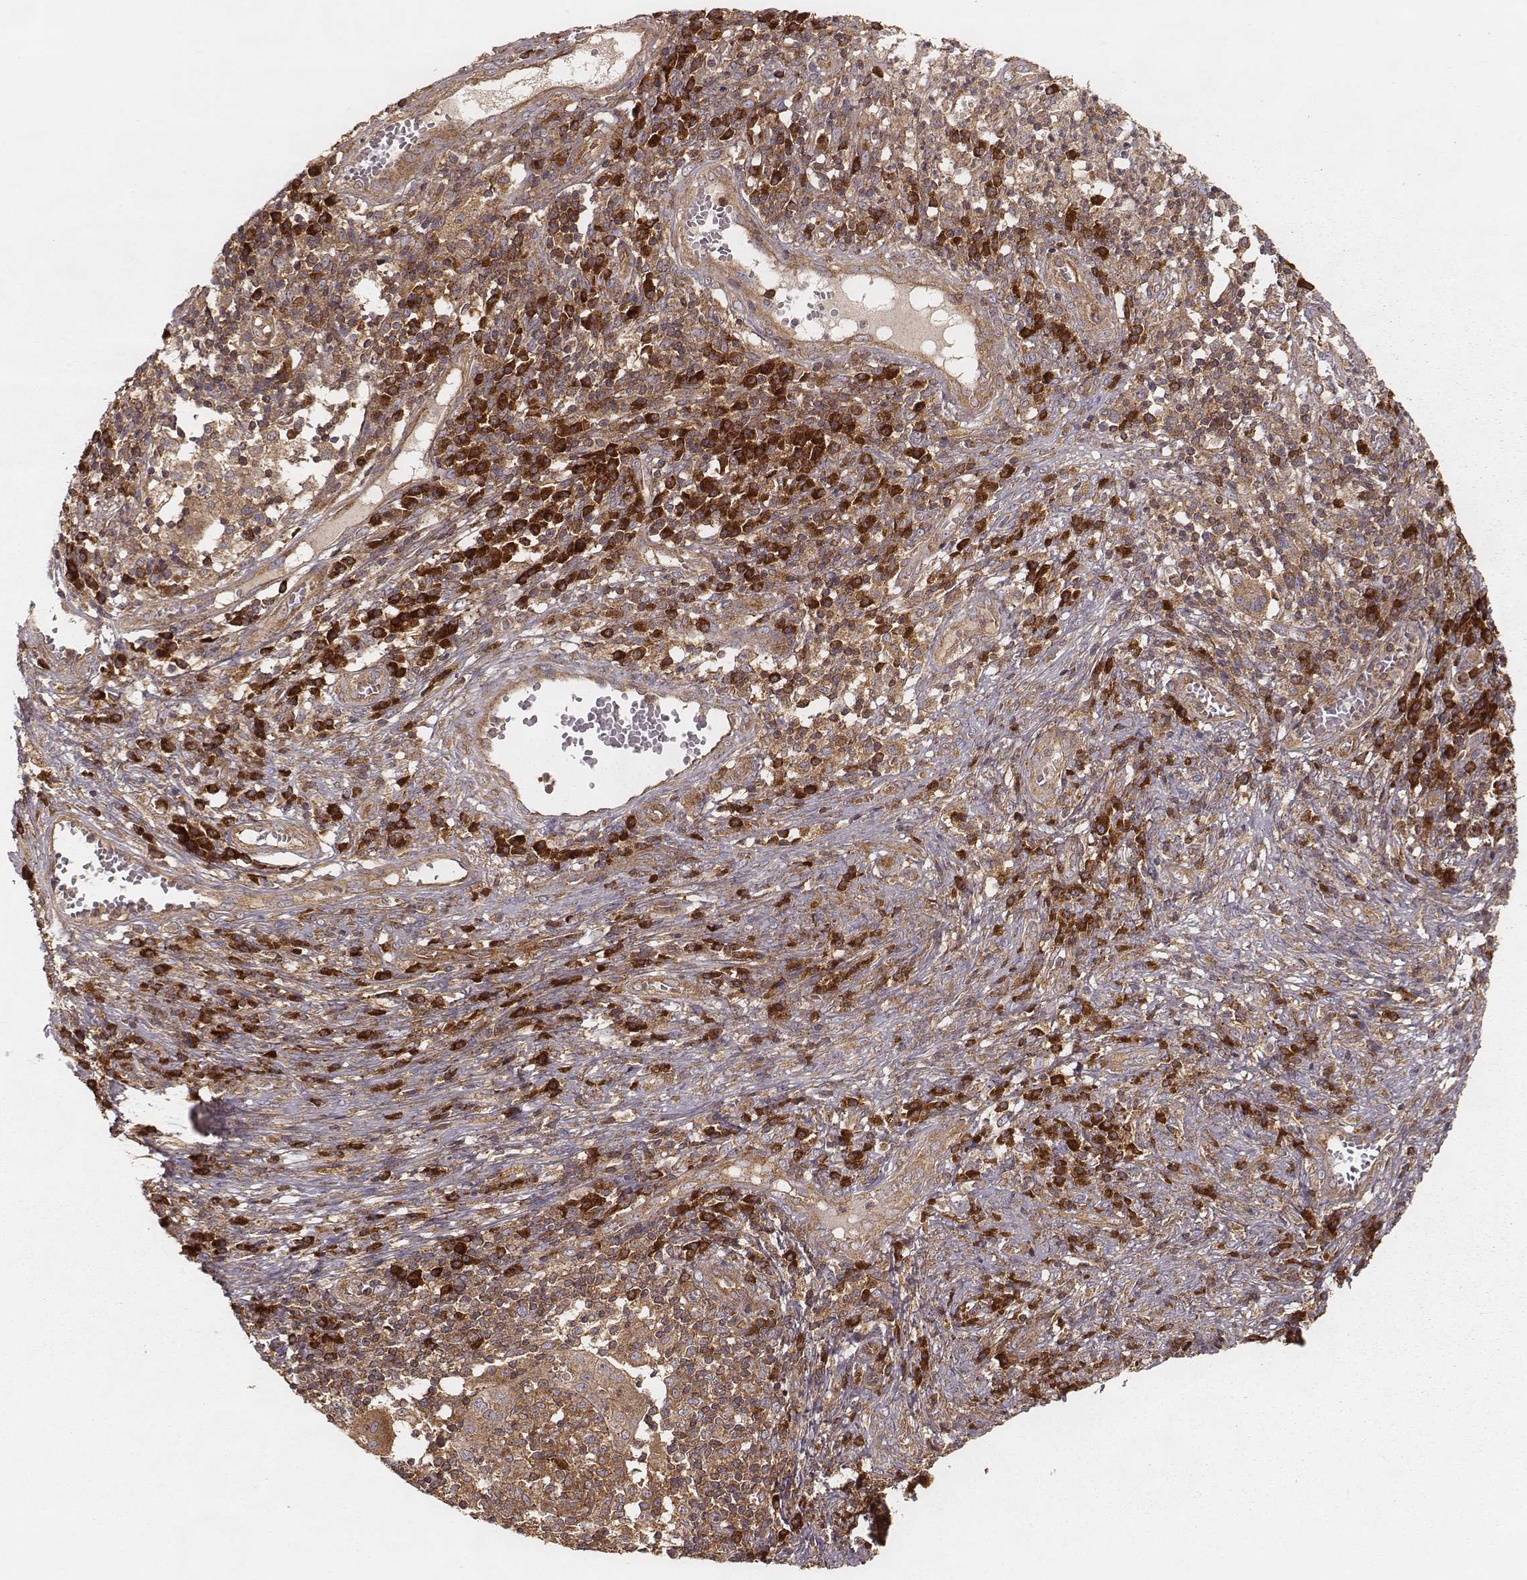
{"staining": {"intensity": "weak", "quantity": ">75%", "location": "cytoplasmic/membranous"}, "tissue": "cervical cancer", "cell_type": "Tumor cells", "image_type": "cancer", "snomed": [{"axis": "morphology", "description": "Squamous cell carcinoma, NOS"}, {"axis": "topography", "description": "Cervix"}], "caption": "Tumor cells exhibit low levels of weak cytoplasmic/membranous staining in about >75% of cells in human cervical cancer (squamous cell carcinoma).", "gene": "CARS1", "patient": {"sex": "female", "age": 39}}